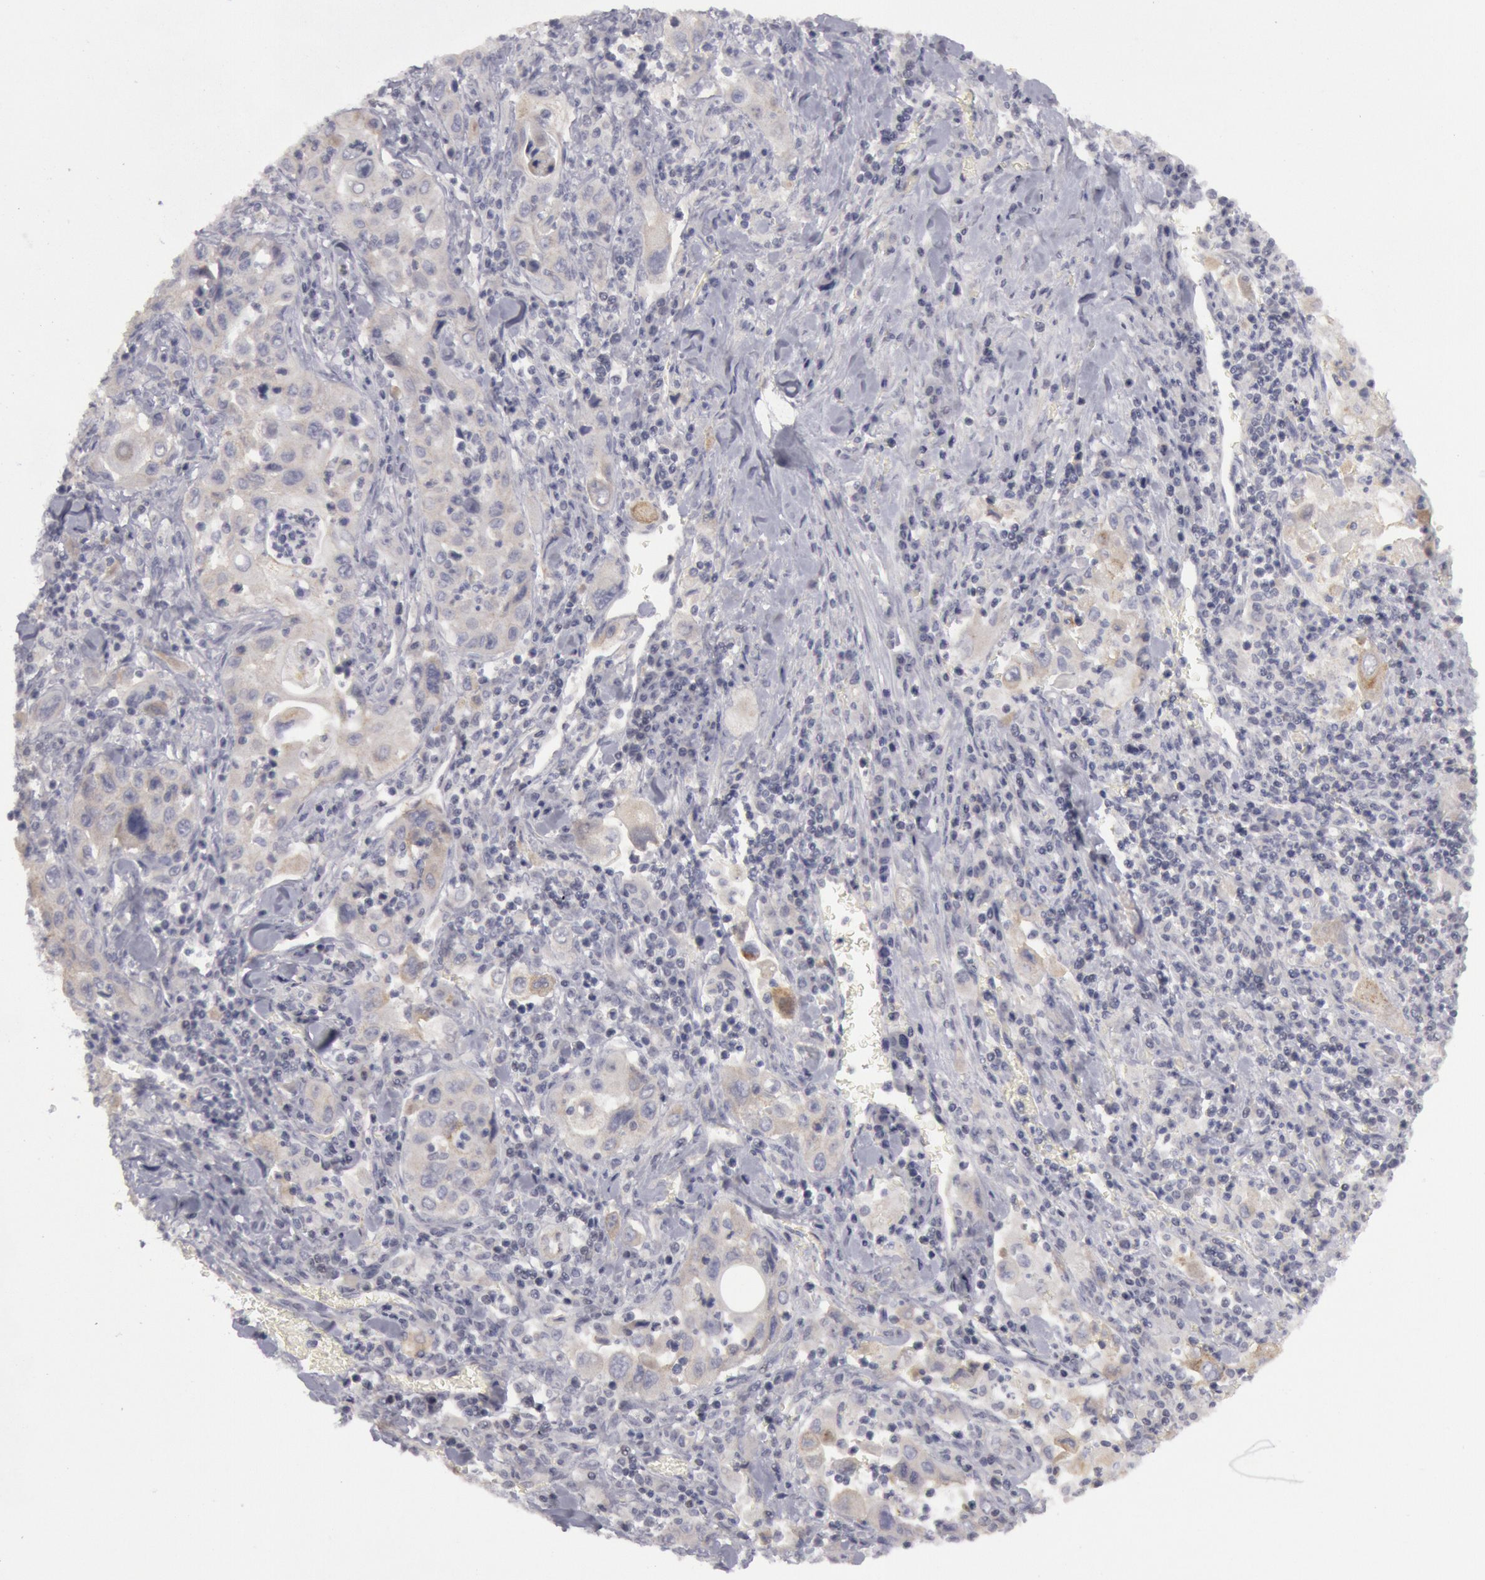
{"staining": {"intensity": "weak", "quantity": "<25%", "location": "cytoplasmic/membranous"}, "tissue": "pancreatic cancer", "cell_type": "Tumor cells", "image_type": "cancer", "snomed": [{"axis": "morphology", "description": "Adenocarcinoma, NOS"}, {"axis": "topography", "description": "Pancreas"}], "caption": "The micrograph reveals no staining of tumor cells in adenocarcinoma (pancreatic).", "gene": "JOSD1", "patient": {"sex": "male", "age": 70}}